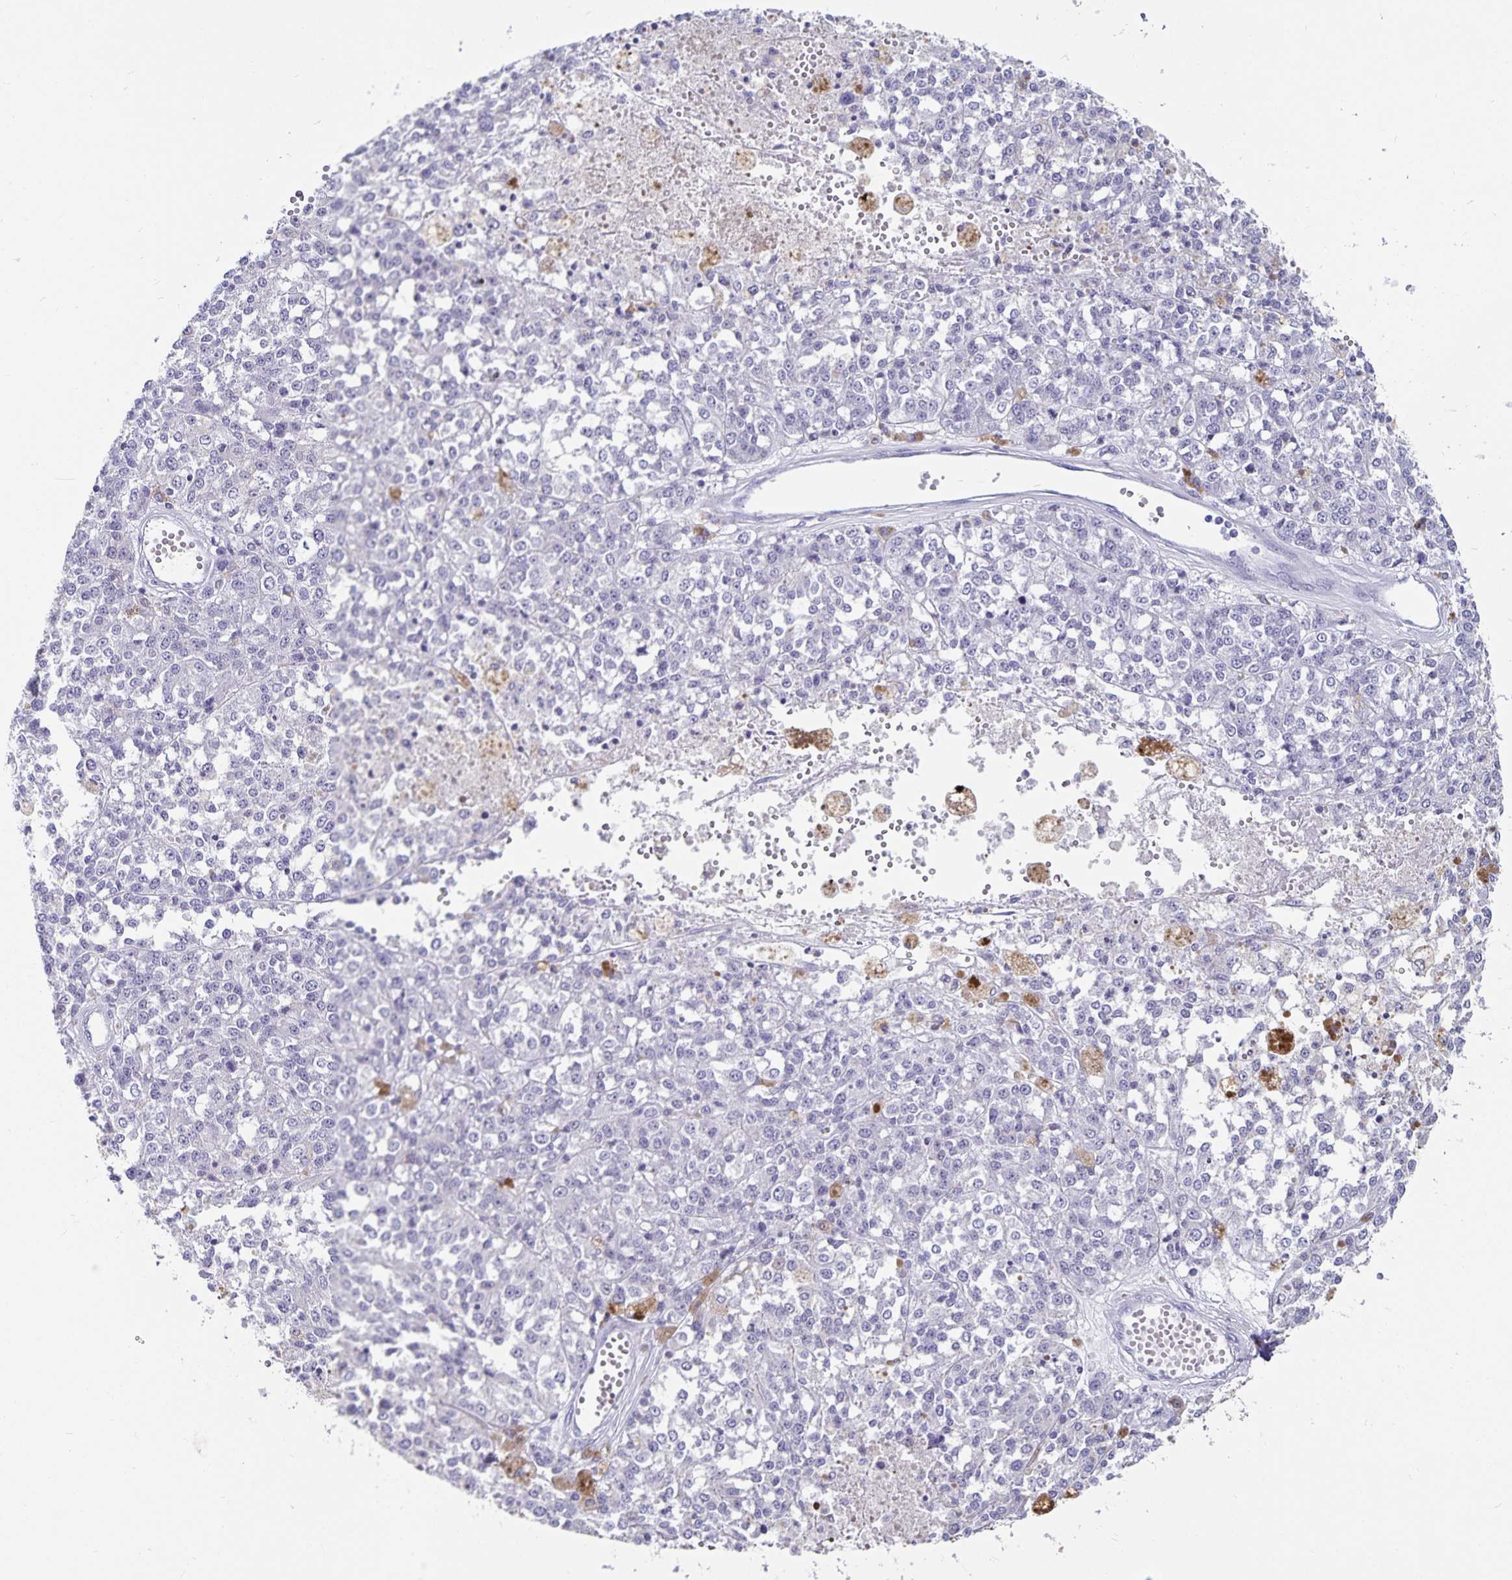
{"staining": {"intensity": "negative", "quantity": "none", "location": "none"}, "tissue": "melanoma", "cell_type": "Tumor cells", "image_type": "cancer", "snomed": [{"axis": "morphology", "description": "Malignant melanoma, Metastatic site"}, {"axis": "topography", "description": "Lymph node"}], "caption": "The micrograph exhibits no significant expression in tumor cells of melanoma. Nuclei are stained in blue.", "gene": "PLAC1", "patient": {"sex": "female", "age": 64}}